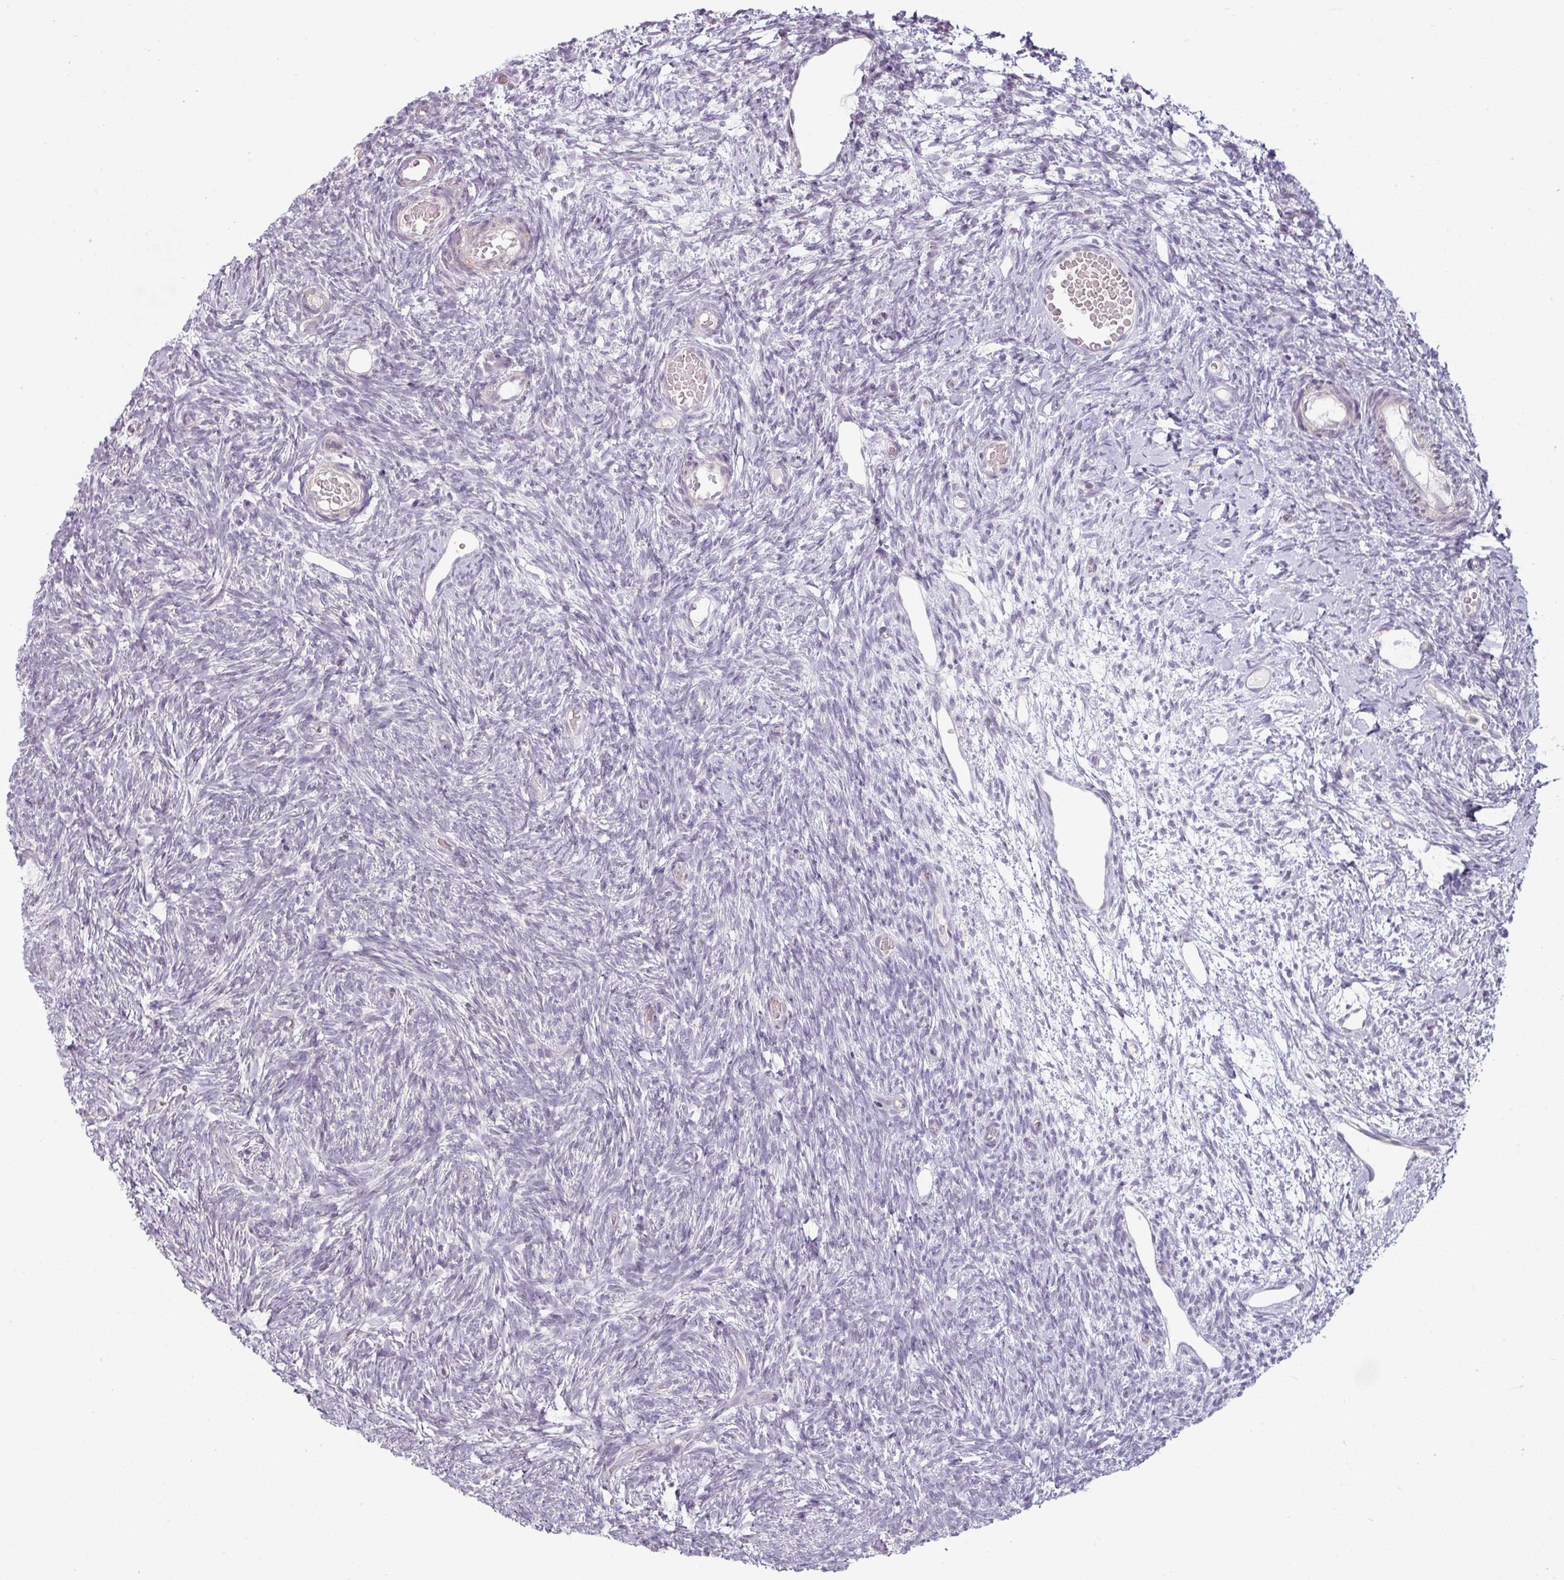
{"staining": {"intensity": "negative", "quantity": "none", "location": "none"}, "tissue": "ovary", "cell_type": "Follicle cells", "image_type": "normal", "snomed": [{"axis": "morphology", "description": "Normal tissue, NOS"}, {"axis": "topography", "description": "Ovary"}], "caption": "Immunohistochemical staining of normal human ovary displays no significant staining in follicle cells. (DAB immunohistochemistry (IHC) with hematoxylin counter stain).", "gene": "CCDC144A", "patient": {"sex": "female", "age": 39}}